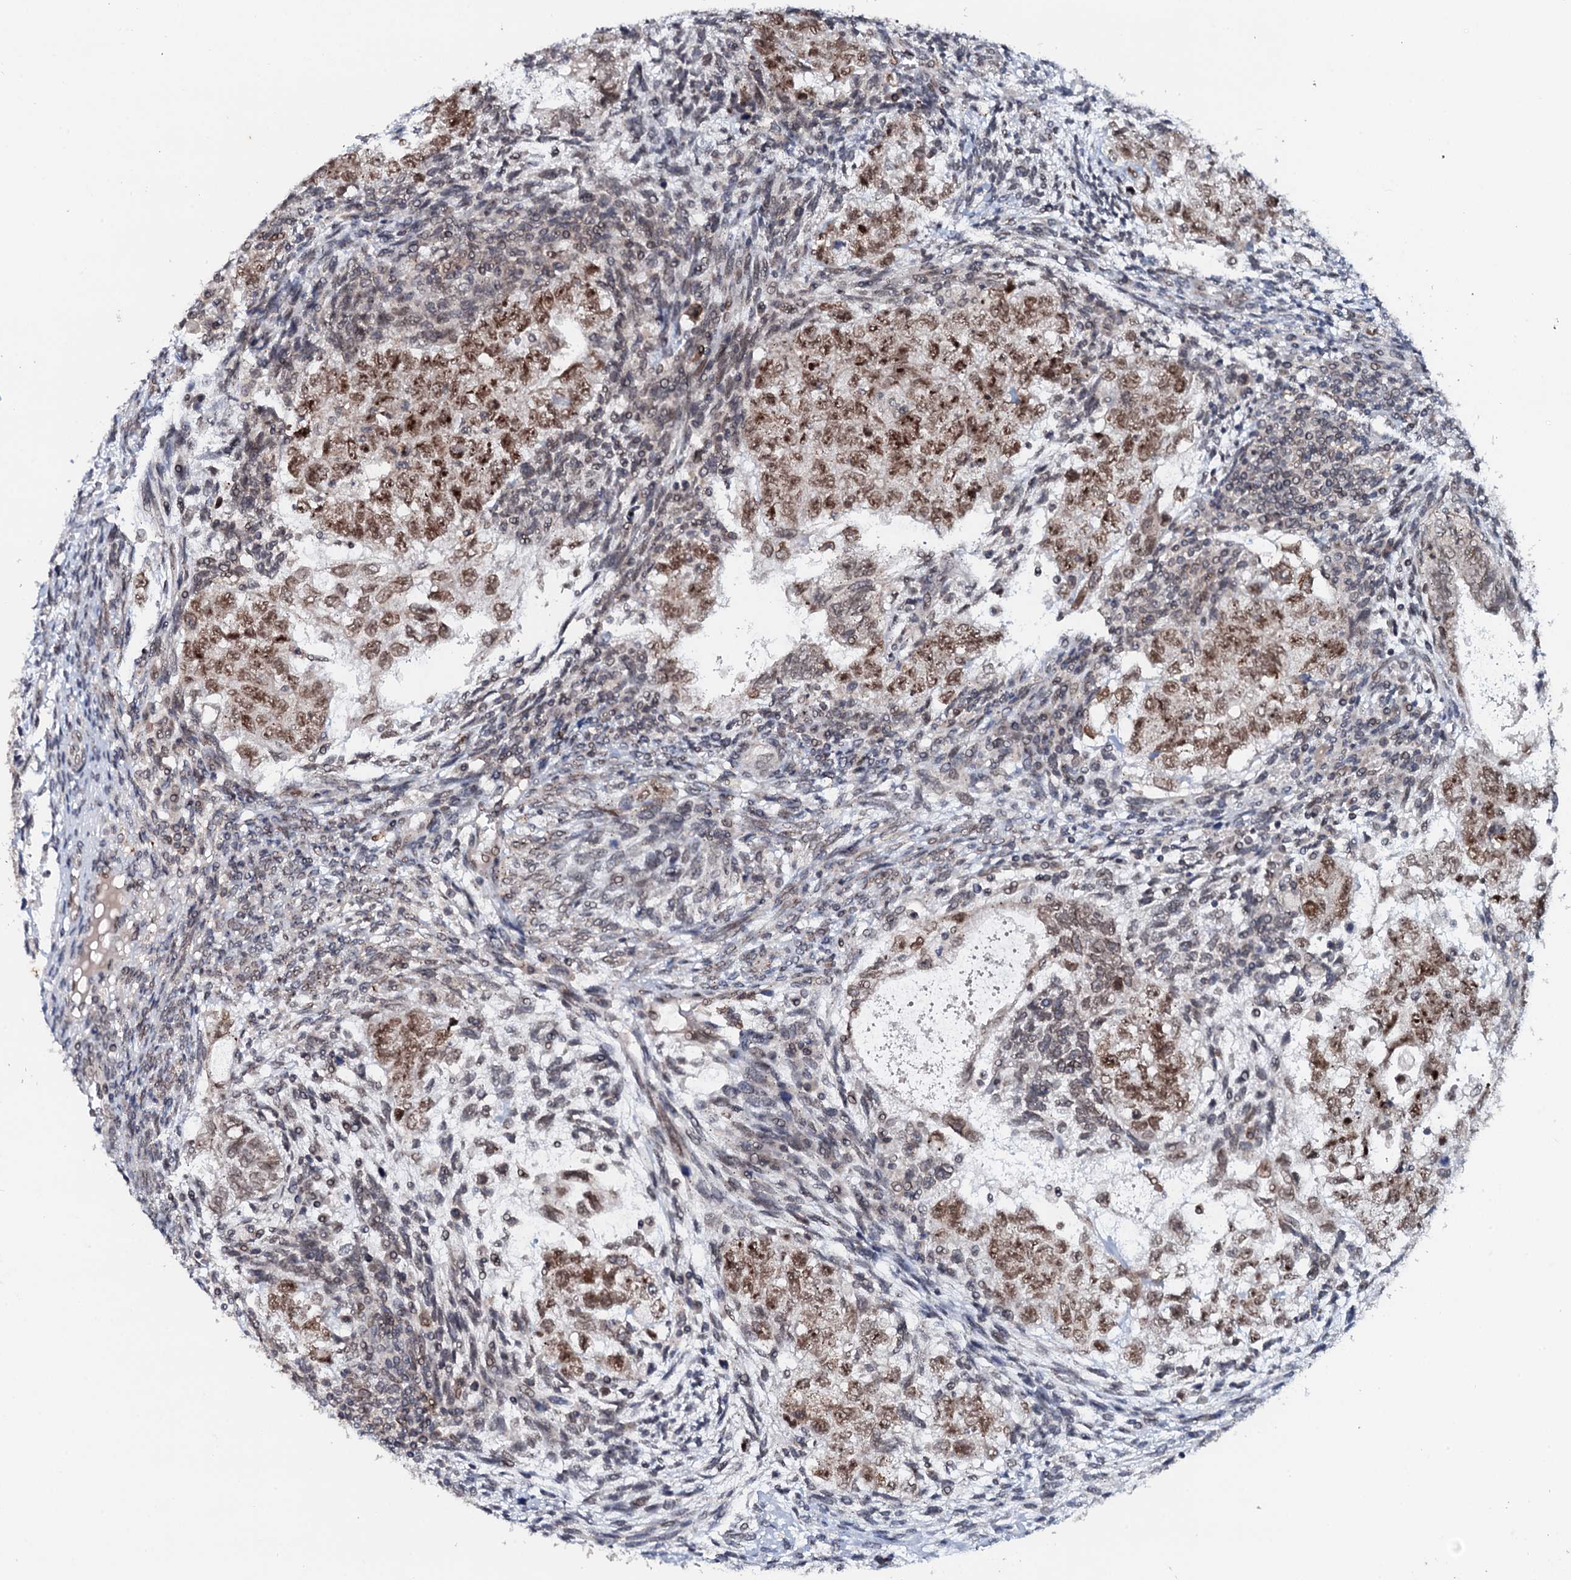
{"staining": {"intensity": "moderate", "quantity": ">75%", "location": "nuclear"}, "tissue": "testis cancer", "cell_type": "Tumor cells", "image_type": "cancer", "snomed": [{"axis": "morphology", "description": "Carcinoma, Embryonal, NOS"}, {"axis": "topography", "description": "Testis"}], "caption": "Testis cancer (embryonal carcinoma) stained with a brown dye exhibits moderate nuclear positive expression in approximately >75% of tumor cells.", "gene": "SNTA1", "patient": {"sex": "male", "age": 37}}